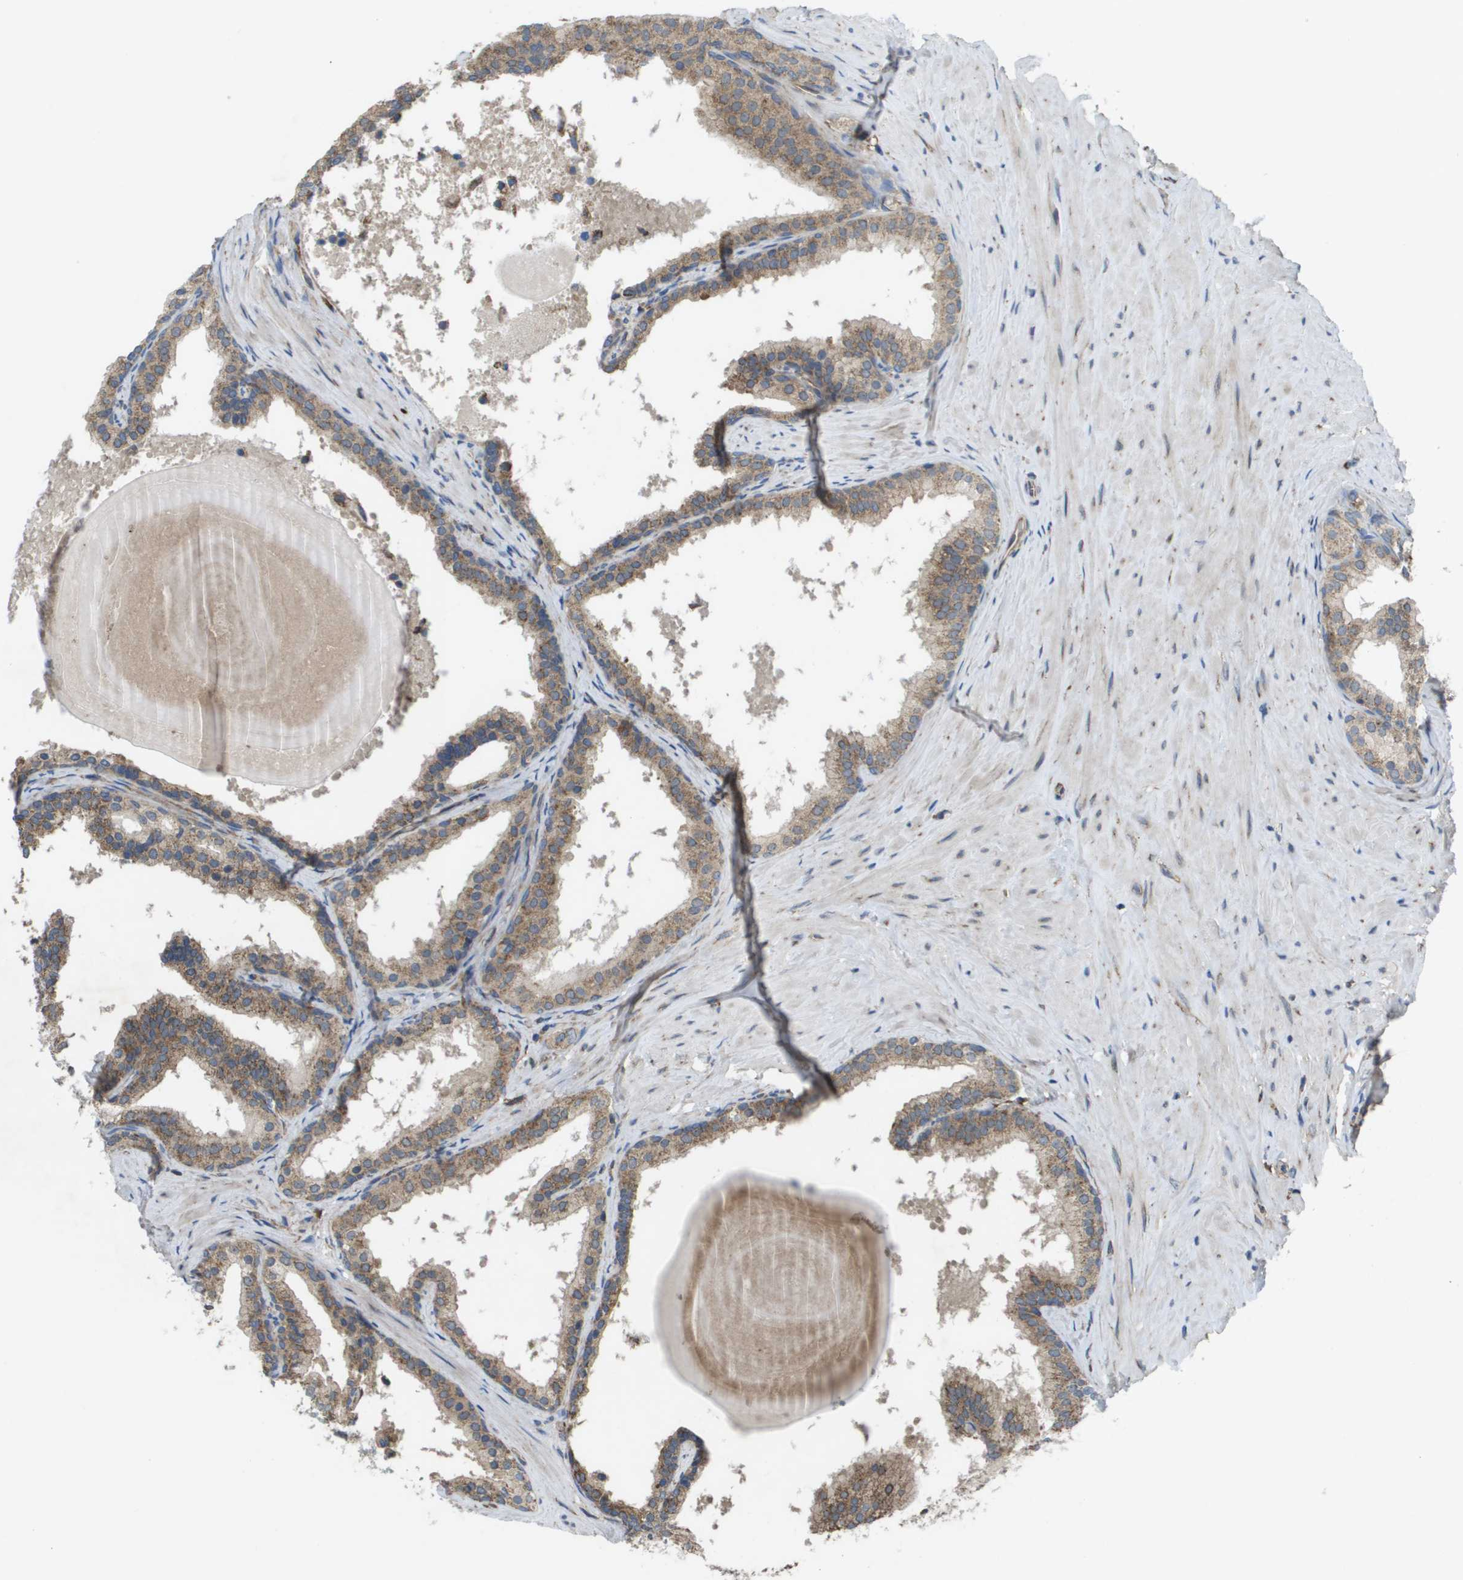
{"staining": {"intensity": "moderate", "quantity": ">75%", "location": "cytoplasmic/membranous"}, "tissue": "prostate cancer", "cell_type": "Tumor cells", "image_type": "cancer", "snomed": [{"axis": "morphology", "description": "Adenocarcinoma, Low grade"}, {"axis": "topography", "description": "Prostate"}], "caption": "Immunohistochemistry micrograph of prostate cancer stained for a protein (brown), which shows medium levels of moderate cytoplasmic/membranous staining in approximately >75% of tumor cells.", "gene": "CLCN2", "patient": {"sex": "male", "age": 69}}